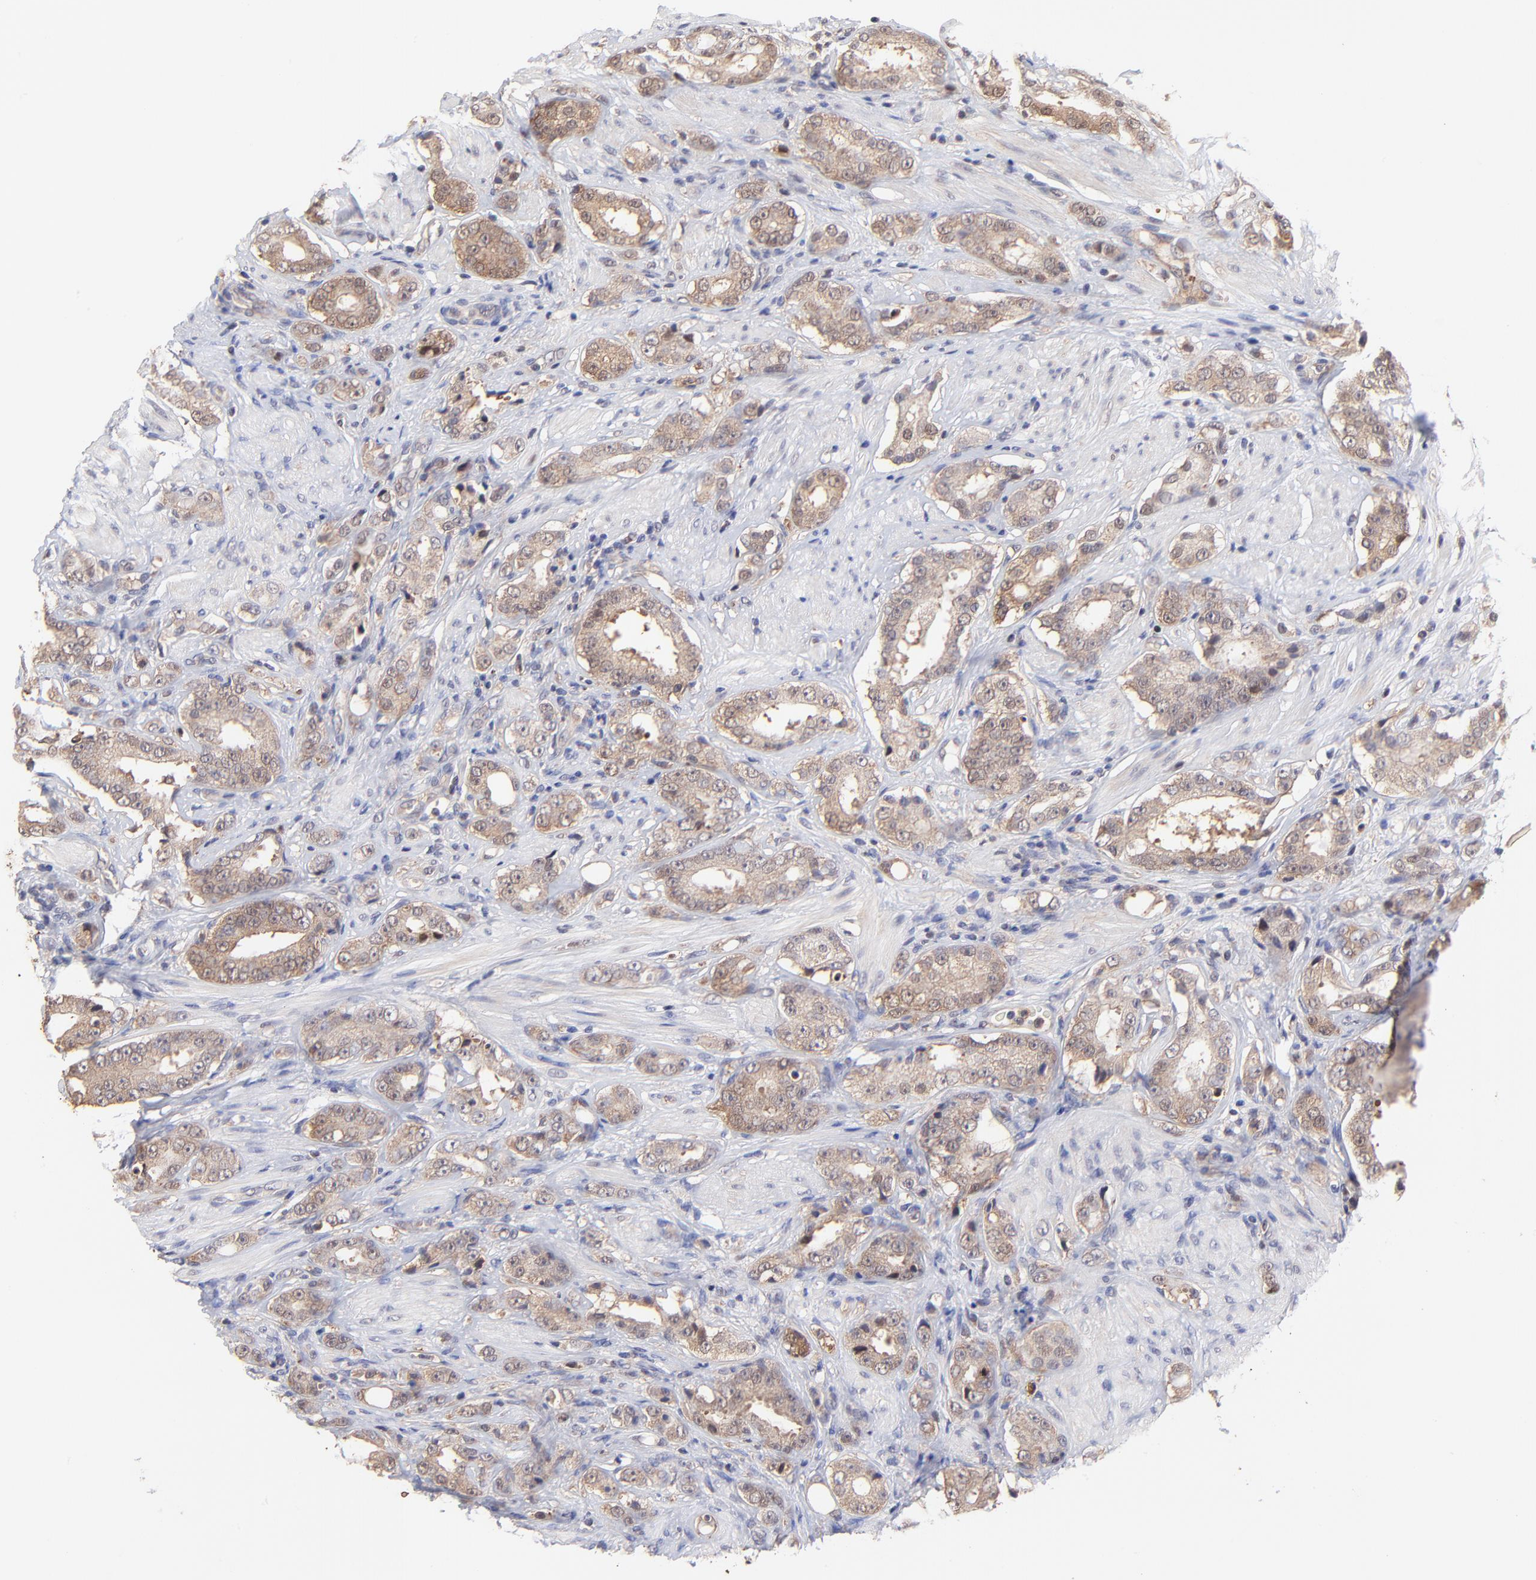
{"staining": {"intensity": "moderate", "quantity": ">75%", "location": "cytoplasmic/membranous"}, "tissue": "prostate cancer", "cell_type": "Tumor cells", "image_type": "cancer", "snomed": [{"axis": "morphology", "description": "Adenocarcinoma, Medium grade"}, {"axis": "topography", "description": "Prostate"}], "caption": "Prostate cancer tissue exhibits moderate cytoplasmic/membranous positivity in approximately >75% of tumor cells", "gene": "PSMA6", "patient": {"sex": "male", "age": 53}}